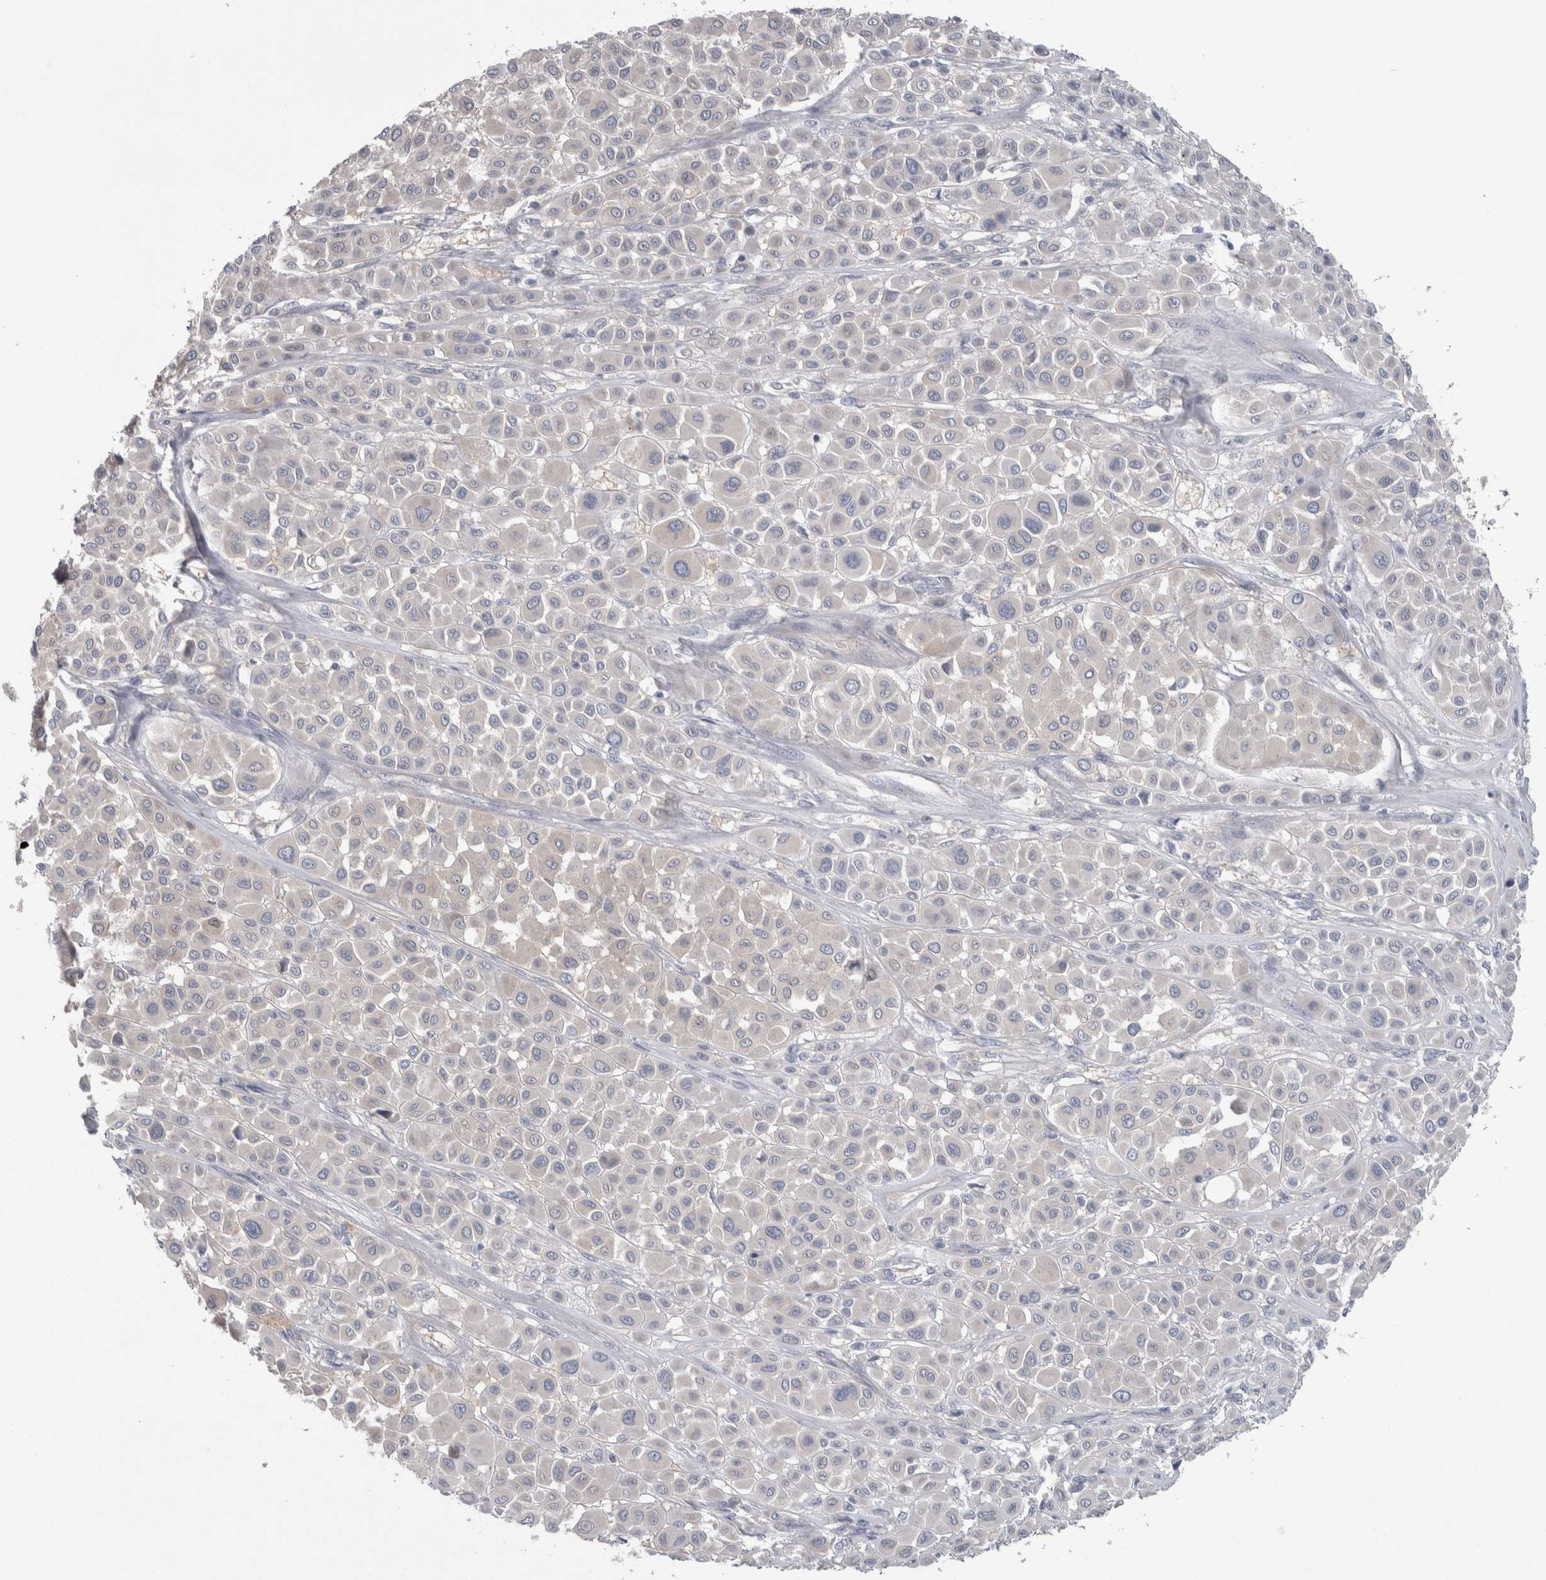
{"staining": {"intensity": "negative", "quantity": "none", "location": "none"}, "tissue": "melanoma", "cell_type": "Tumor cells", "image_type": "cancer", "snomed": [{"axis": "morphology", "description": "Malignant melanoma, Metastatic site"}, {"axis": "topography", "description": "Soft tissue"}], "caption": "This is an immunohistochemistry (IHC) image of melanoma. There is no staining in tumor cells.", "gene": "GPHN", "patient": {"sex": "male", "age": 41}}